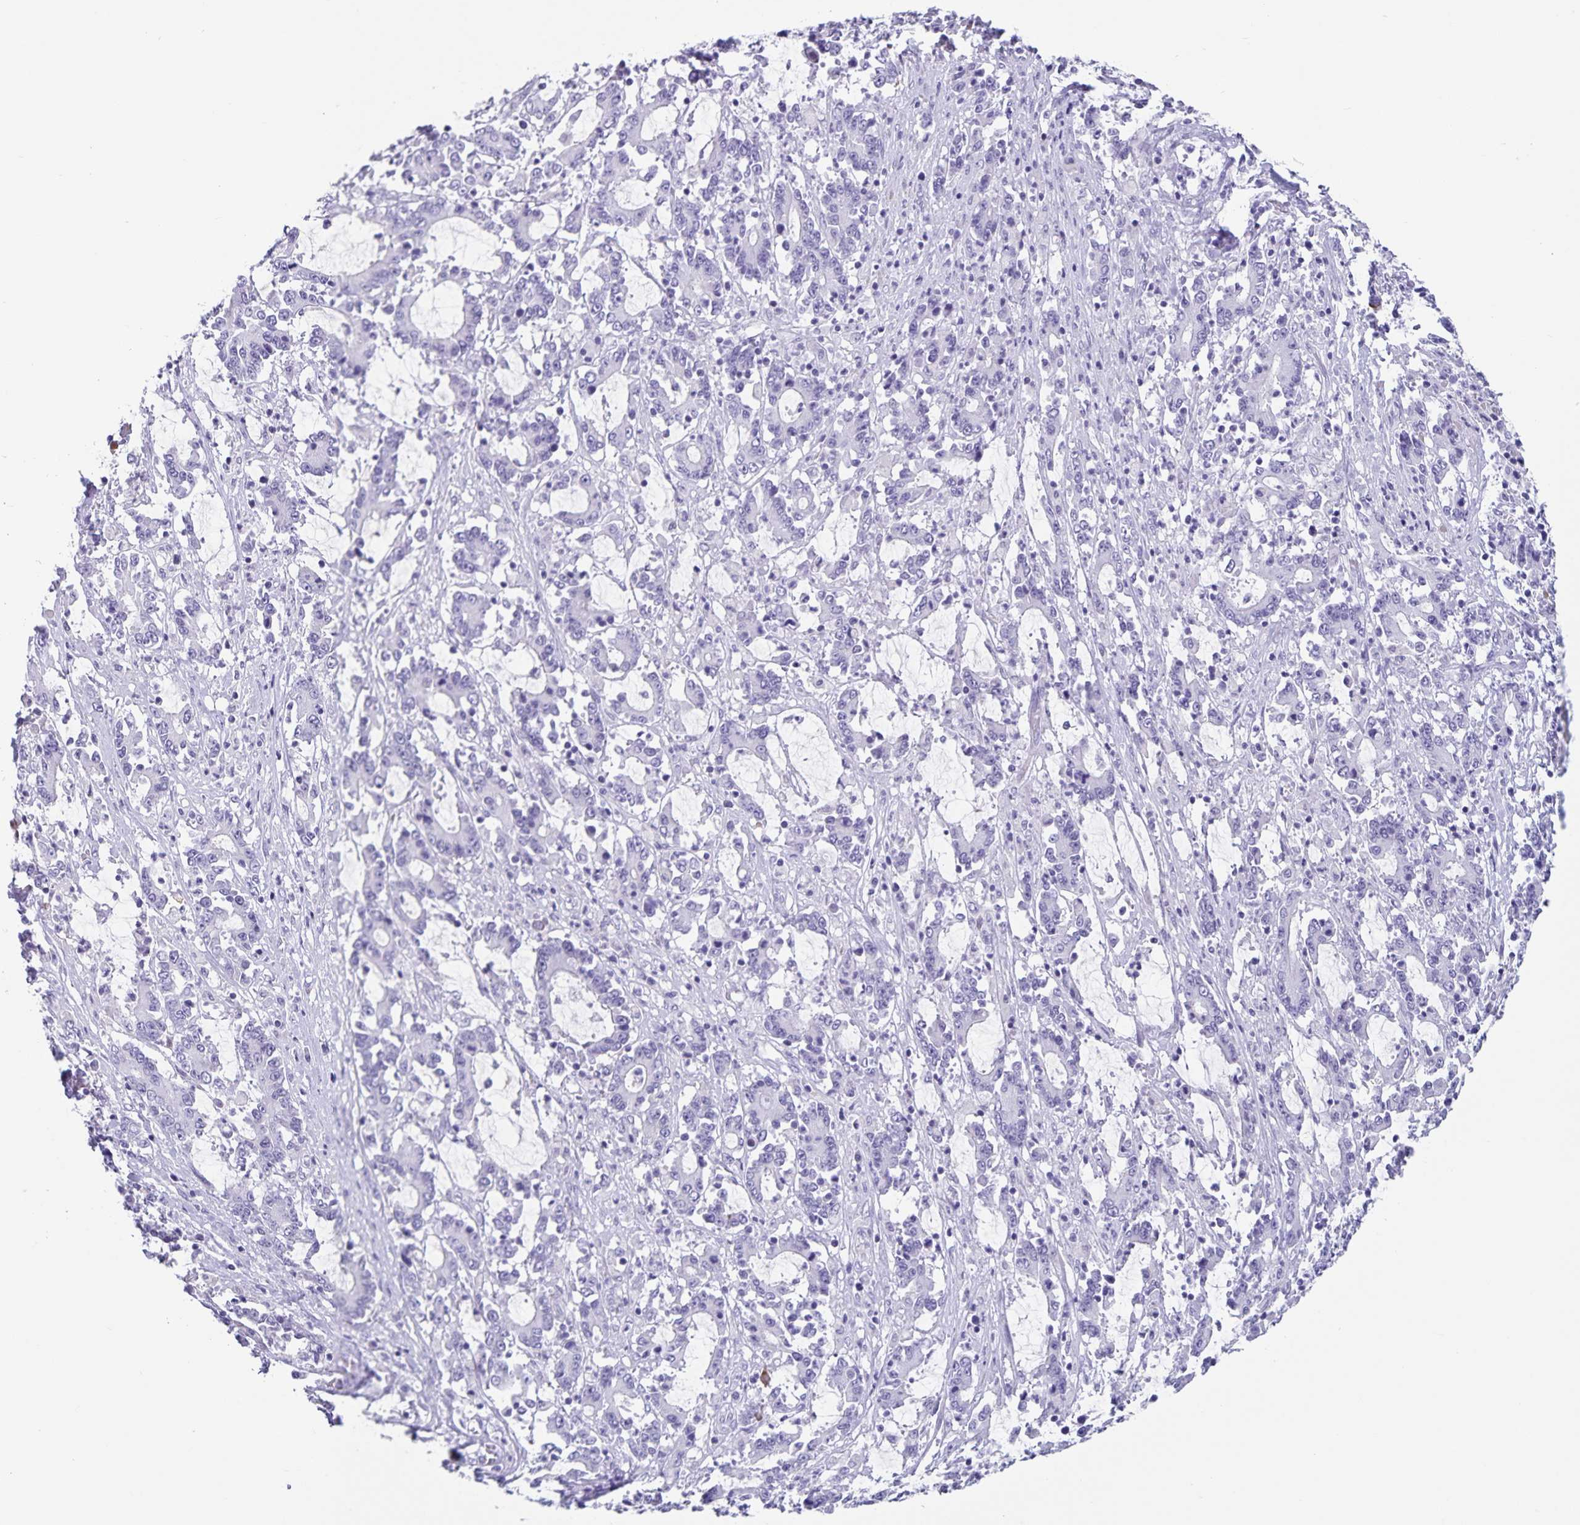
{"staining": {"intensity": "negative", "quantity": "none", "location": "none"}, "tissue": "stomach cancer", "cell_type": "Tumor cells", "image_type": "cancer", "snomed": [{"axis": "morphology", "description": "Adenocarcinoma, NOS"}, {"axis": "topography", "description": "Stomach, upper"}], "caption": "Immunohistochemical staining of human adenocarcinoma (stomach) exhibits no significant expression in tumor cells. The staining was performed using DAB (3,3'-diaminobenzidine) to visualize the protein expression in brown, while the nuclei were stained in blue with hematoxylin (Magnification: 20x).", "gene": "C11orf42", "patient": {"sex": "male", "age": 68}}